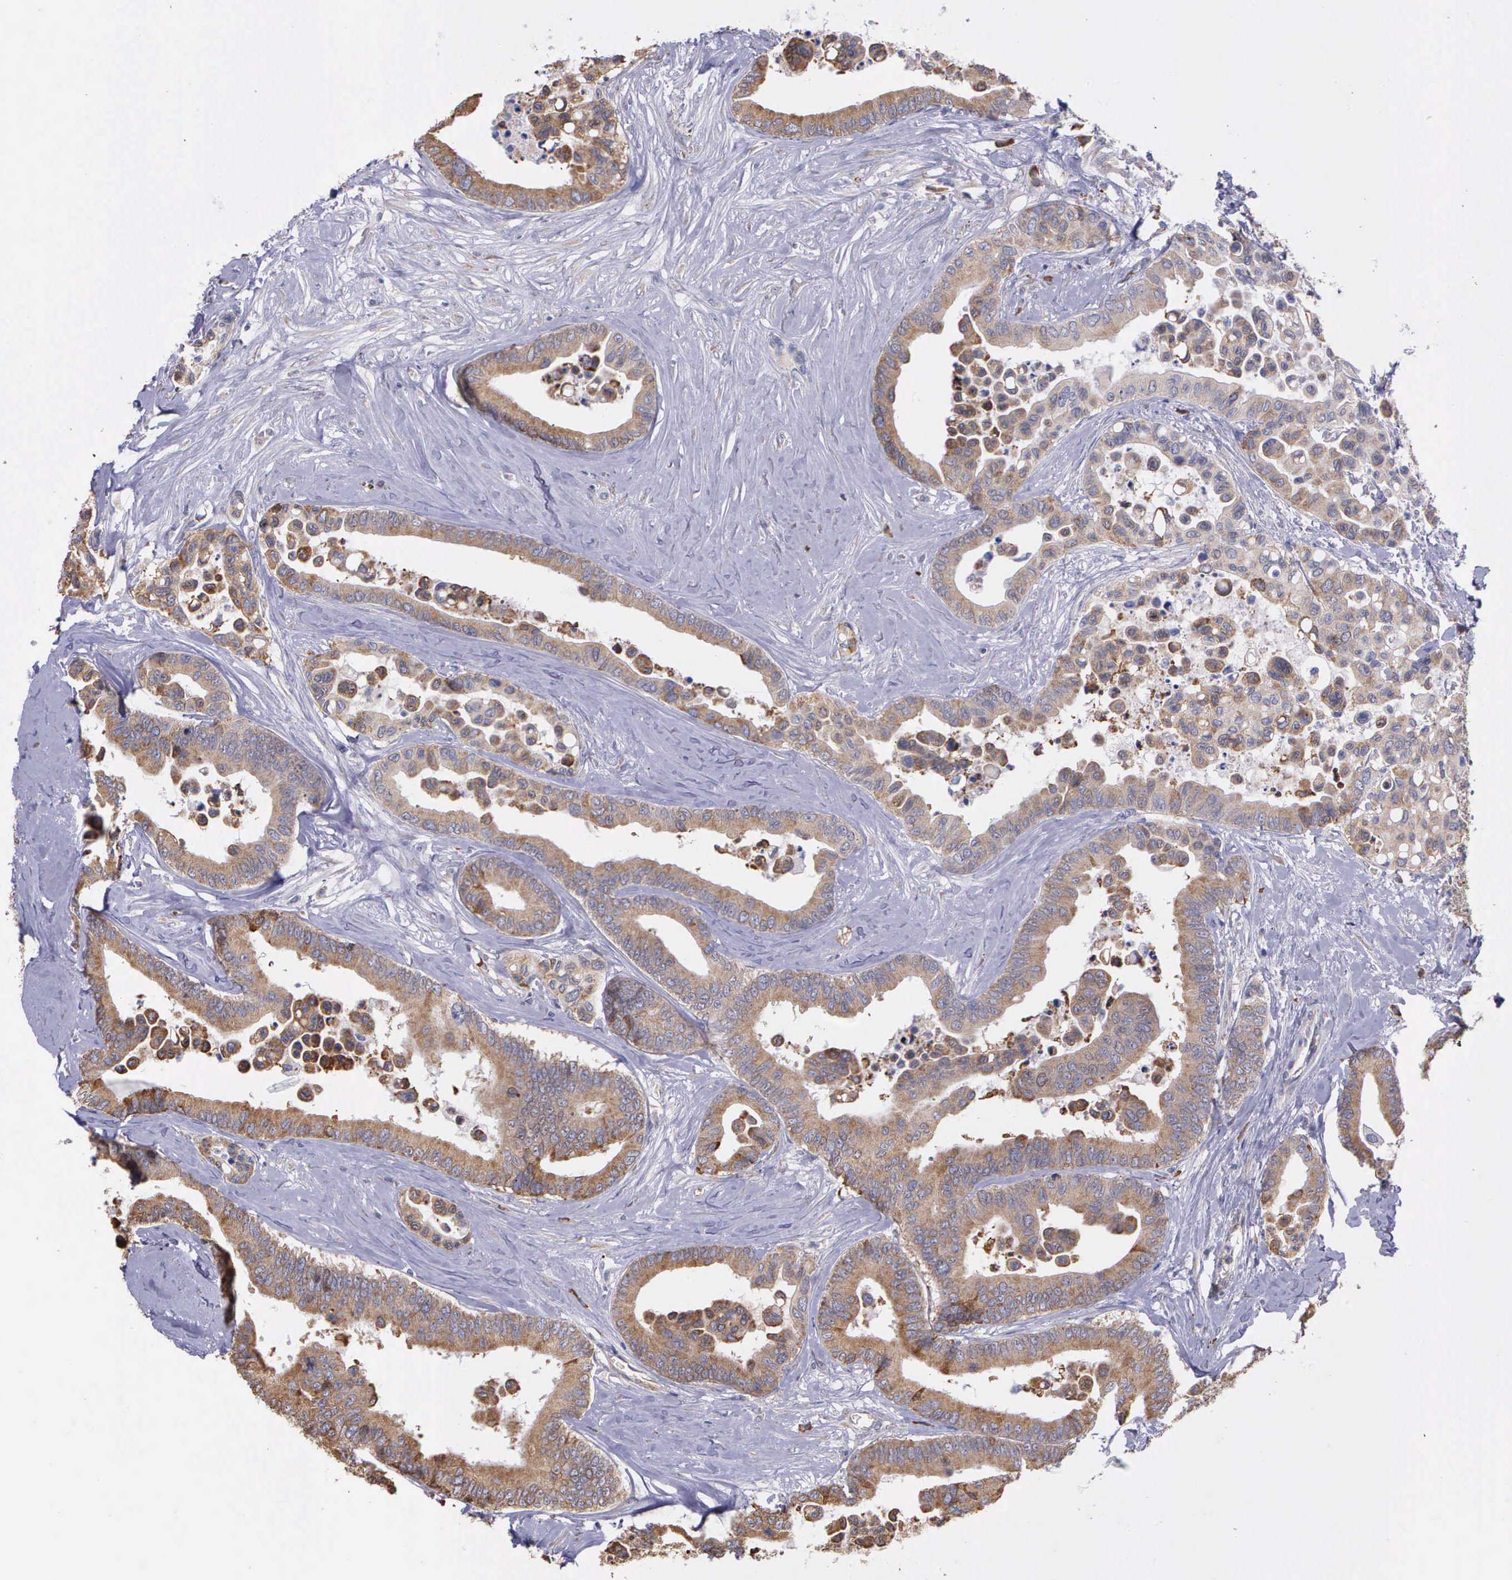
{"staining": {"intensity": "moderate", "quantity": ">75%", "location": "cytoplasmic/membranous"}, "tissue": "colorectal cancer", "cell_type": "Tumor cells", "image_type": "cancer", "snomed": [{"axis": "morphology", "description": "Adenocarcinoma, NOS"}, {"axis": "topography", "description": "Colon"}], "caption": "Protein staining exhibits moderate cytoplasmic/membranous positivity in about >75% of tumor cells in colorectal cancer. Using DAB (brown) and hematoxylin (blue) stains, captured at high magnification using brightfield microscopy.", "gene": "ZC3H12B", "patient": {"sex": "male", "age": 82}}